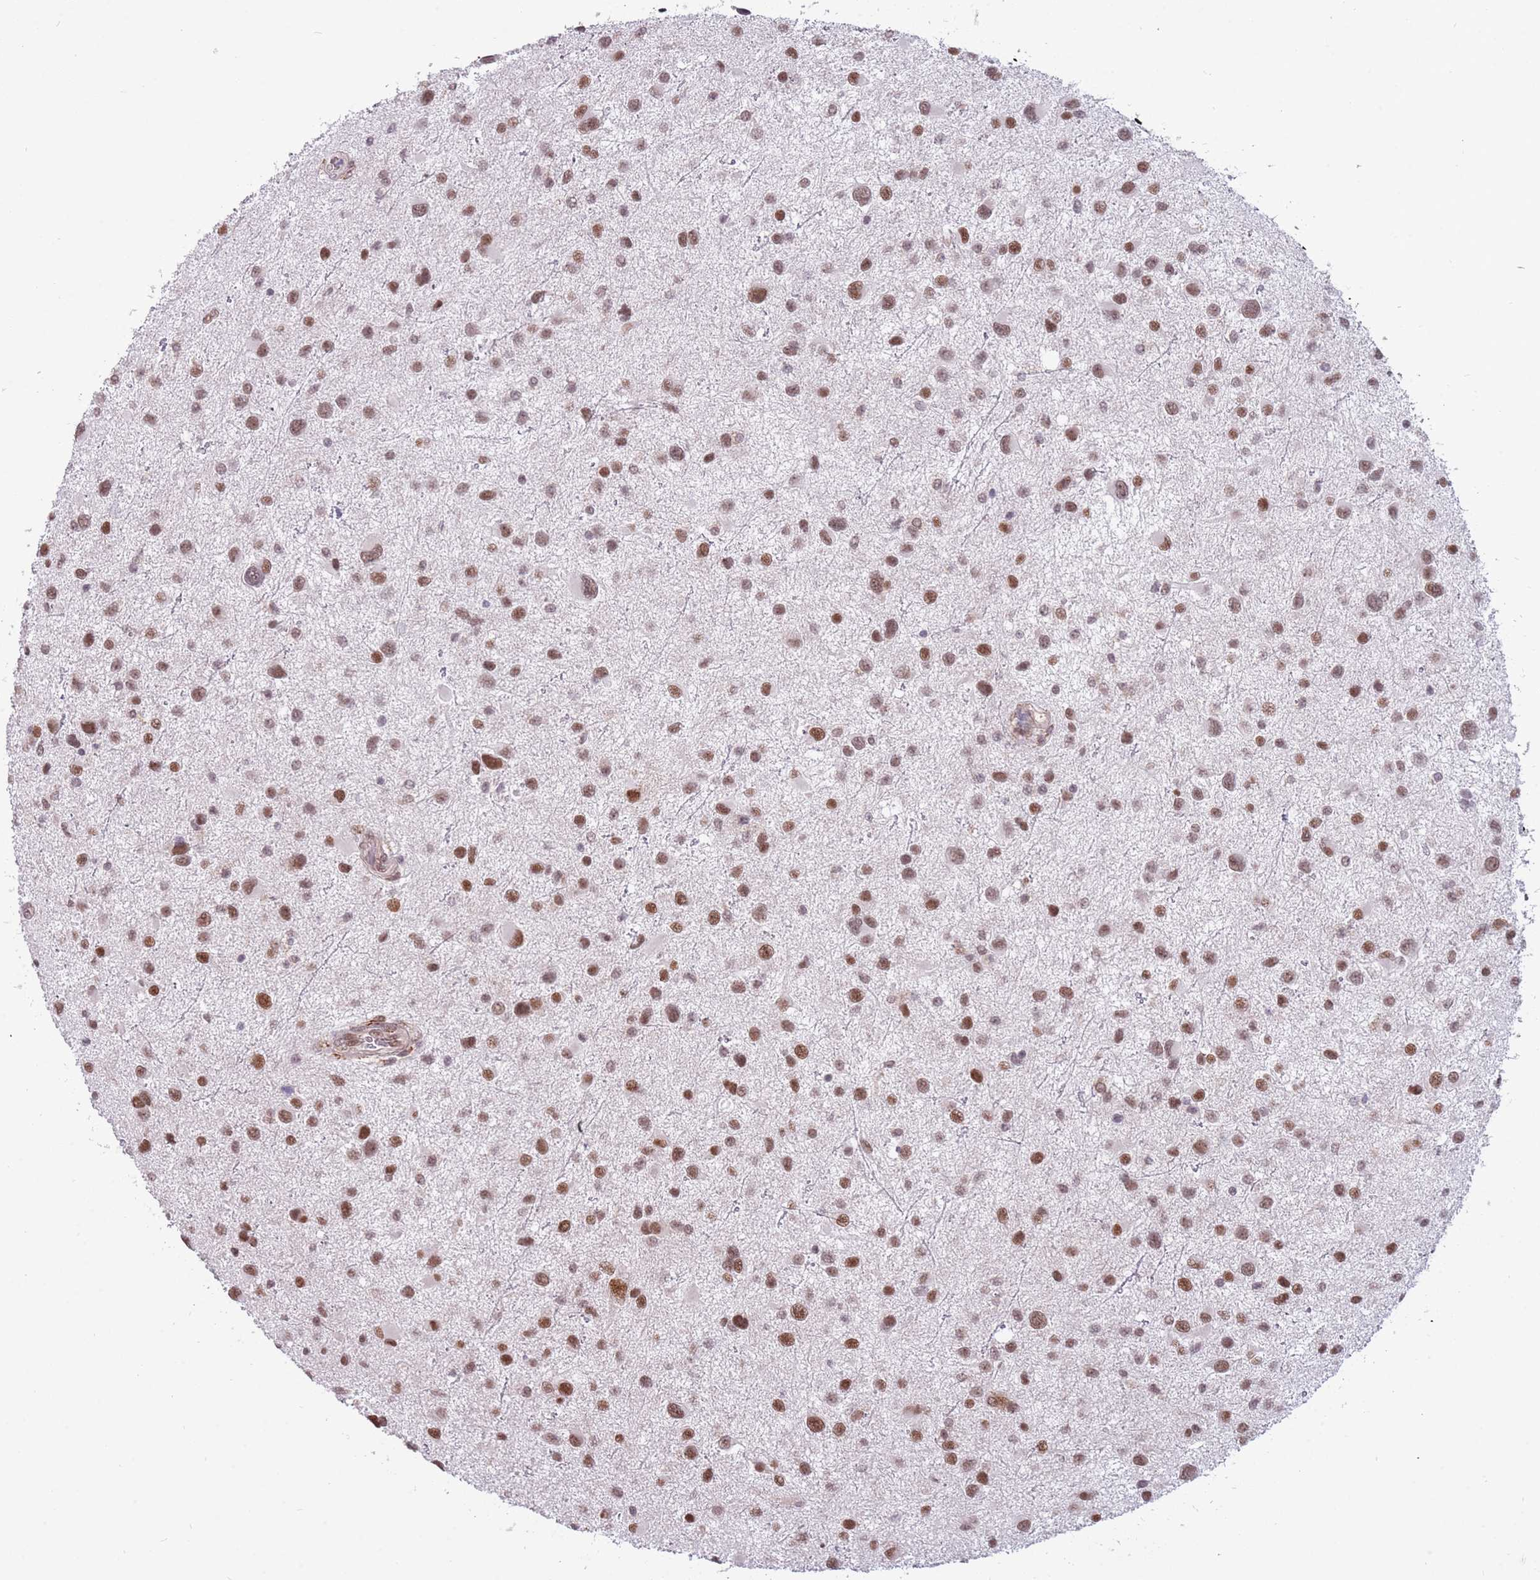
{"staining": {"intensity": "moderate", "quantity": ">75%", "location": "nuclear"}, "tissue": "glioma", "cell_type": "Tumor cells", "image_type": "cancer", "snomed": [{"axis": "morphology", "description": "Glioma, malignant, Low grade"}, {"axis": "topography", "description": "Brain"}], "caption": "Moderate nuclear protein expression is present in about >75% of tumor cells in glioma.", "gene": "BARD1", "patient": {"sex": "female", "age": 32}}